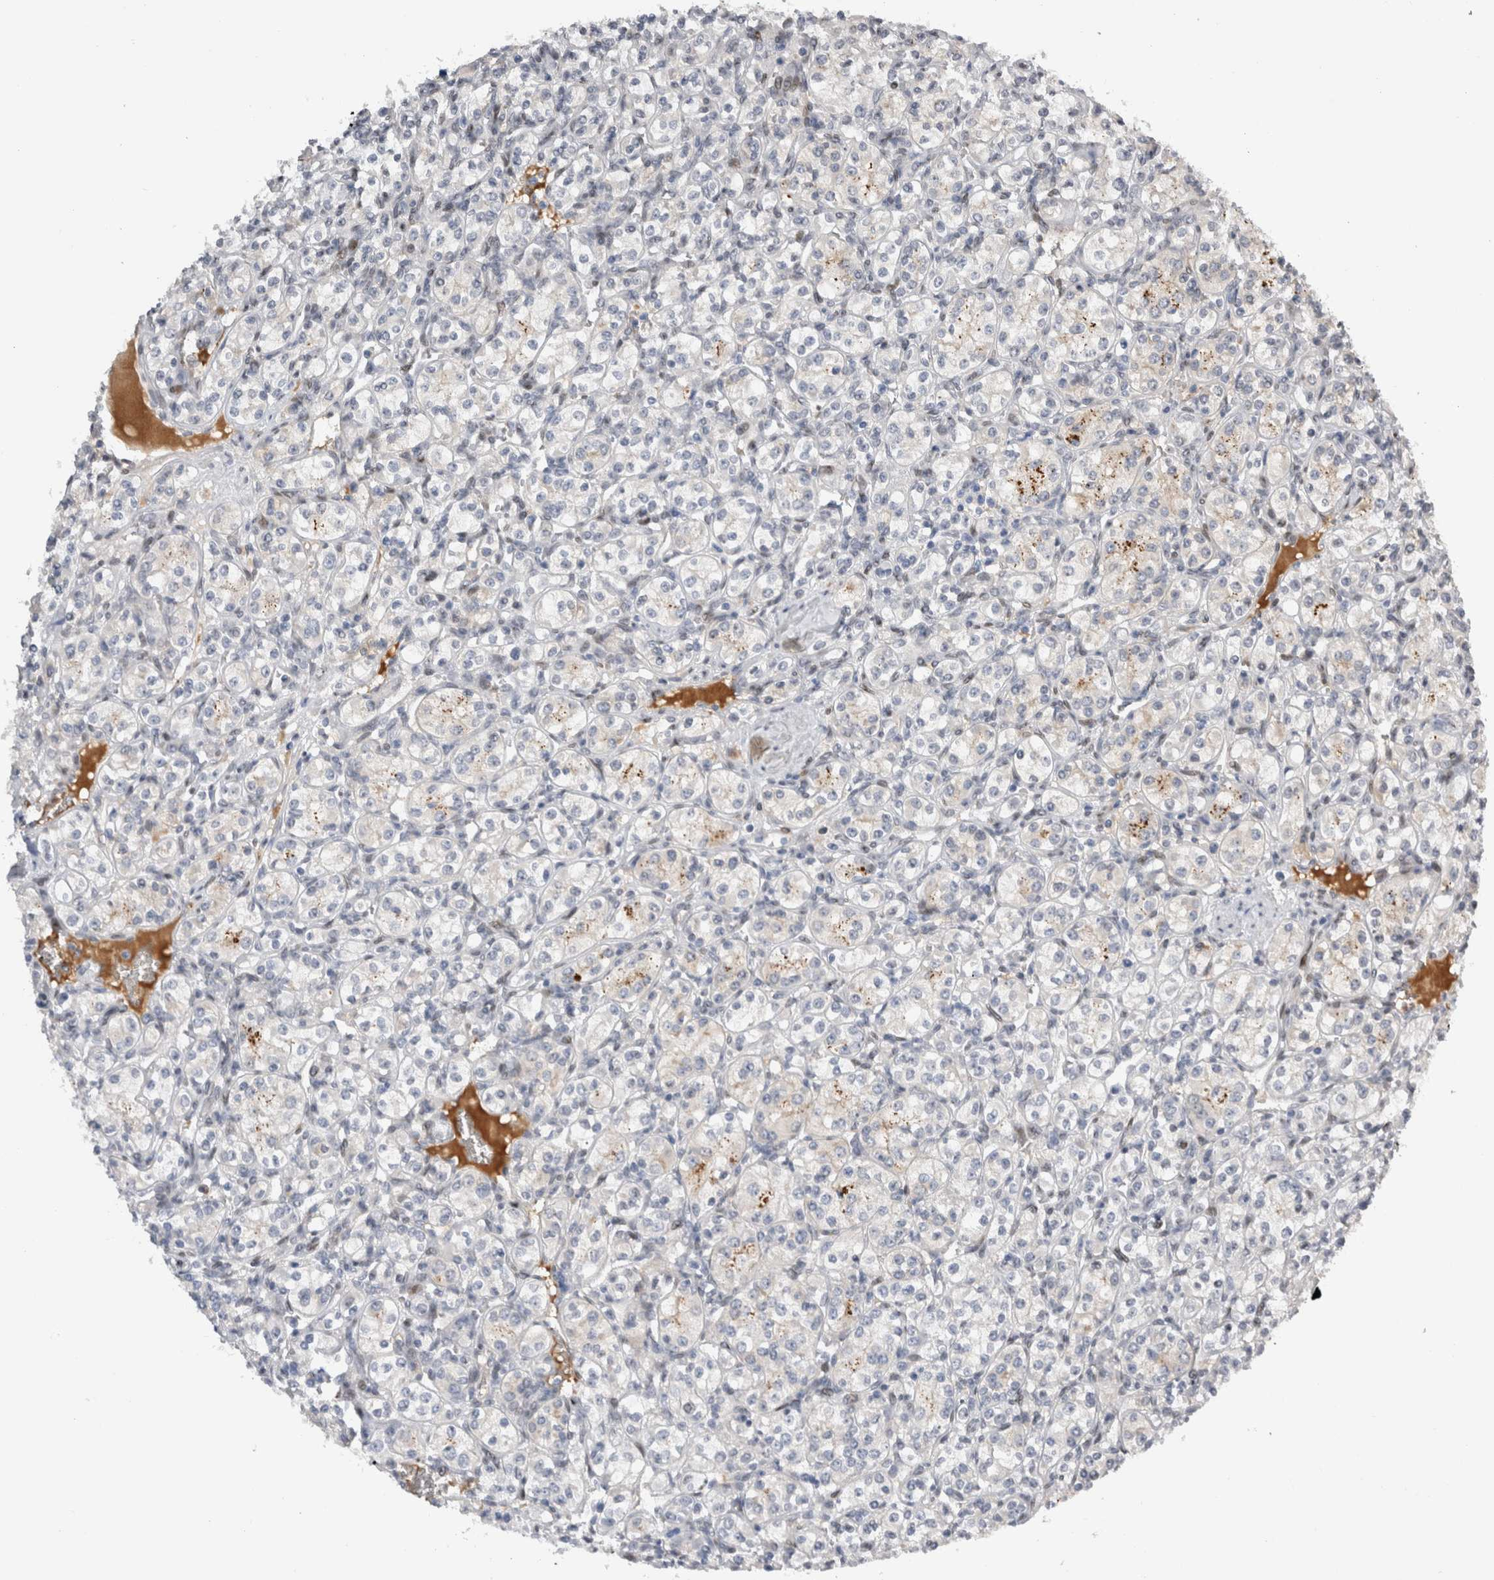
{"staining": {"intensity": "negative", "quantity": "none", "location": "none"}, "tissue": "renal cancer", "cell_type": "Tumor cells", "image_type": "cancer", "snomed": [{"axis": "morphology", "description": "Adenocarcinoma, NOS"}, {"axis": "topography", "description": "Kidney"}], "caption": "Tumor cells show no significant protein positivity in renal adenocarcinoma.", "gene": "DMTN", "patient": {"sex": "male", "age": 77}}